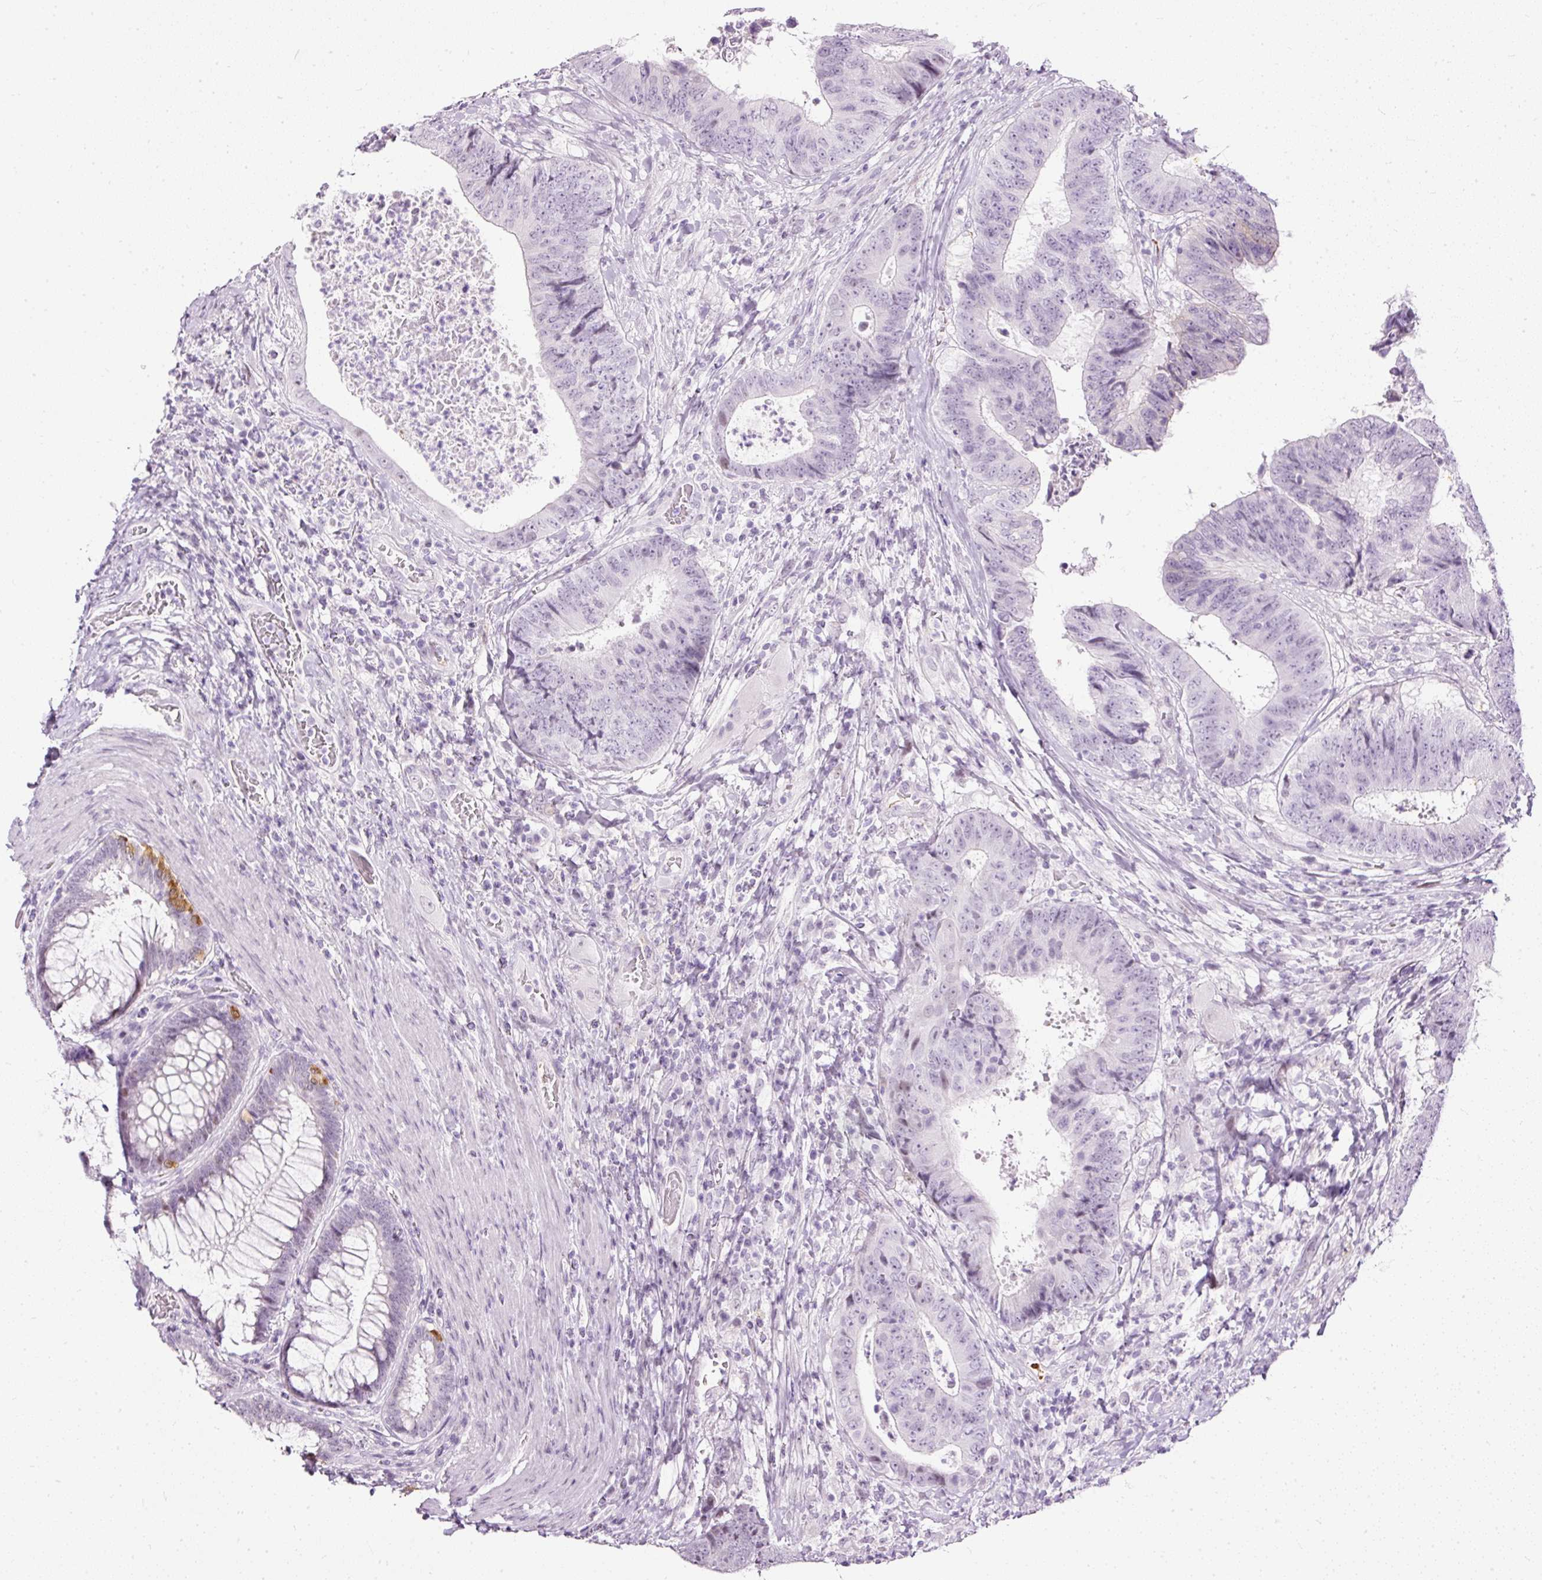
{"staining": {"intensity": "negative", "quantity": "none", "location": "none"}, "tissue": "colorectal cancer", "cell_type": "Tumor cells", "image_type": "cancer", "snomed": [{"axis": "morphology", "description": "Adenocarcinoma, NOS"}, {"axis": "topography", "description": "Rectum"}], "caption": "Image shows no protein positivity in tumor cells of adenocarcinoma (colorectal) tissue.", "gene": "PDE6B", "patient": {"sex": "male", "age": 72}}